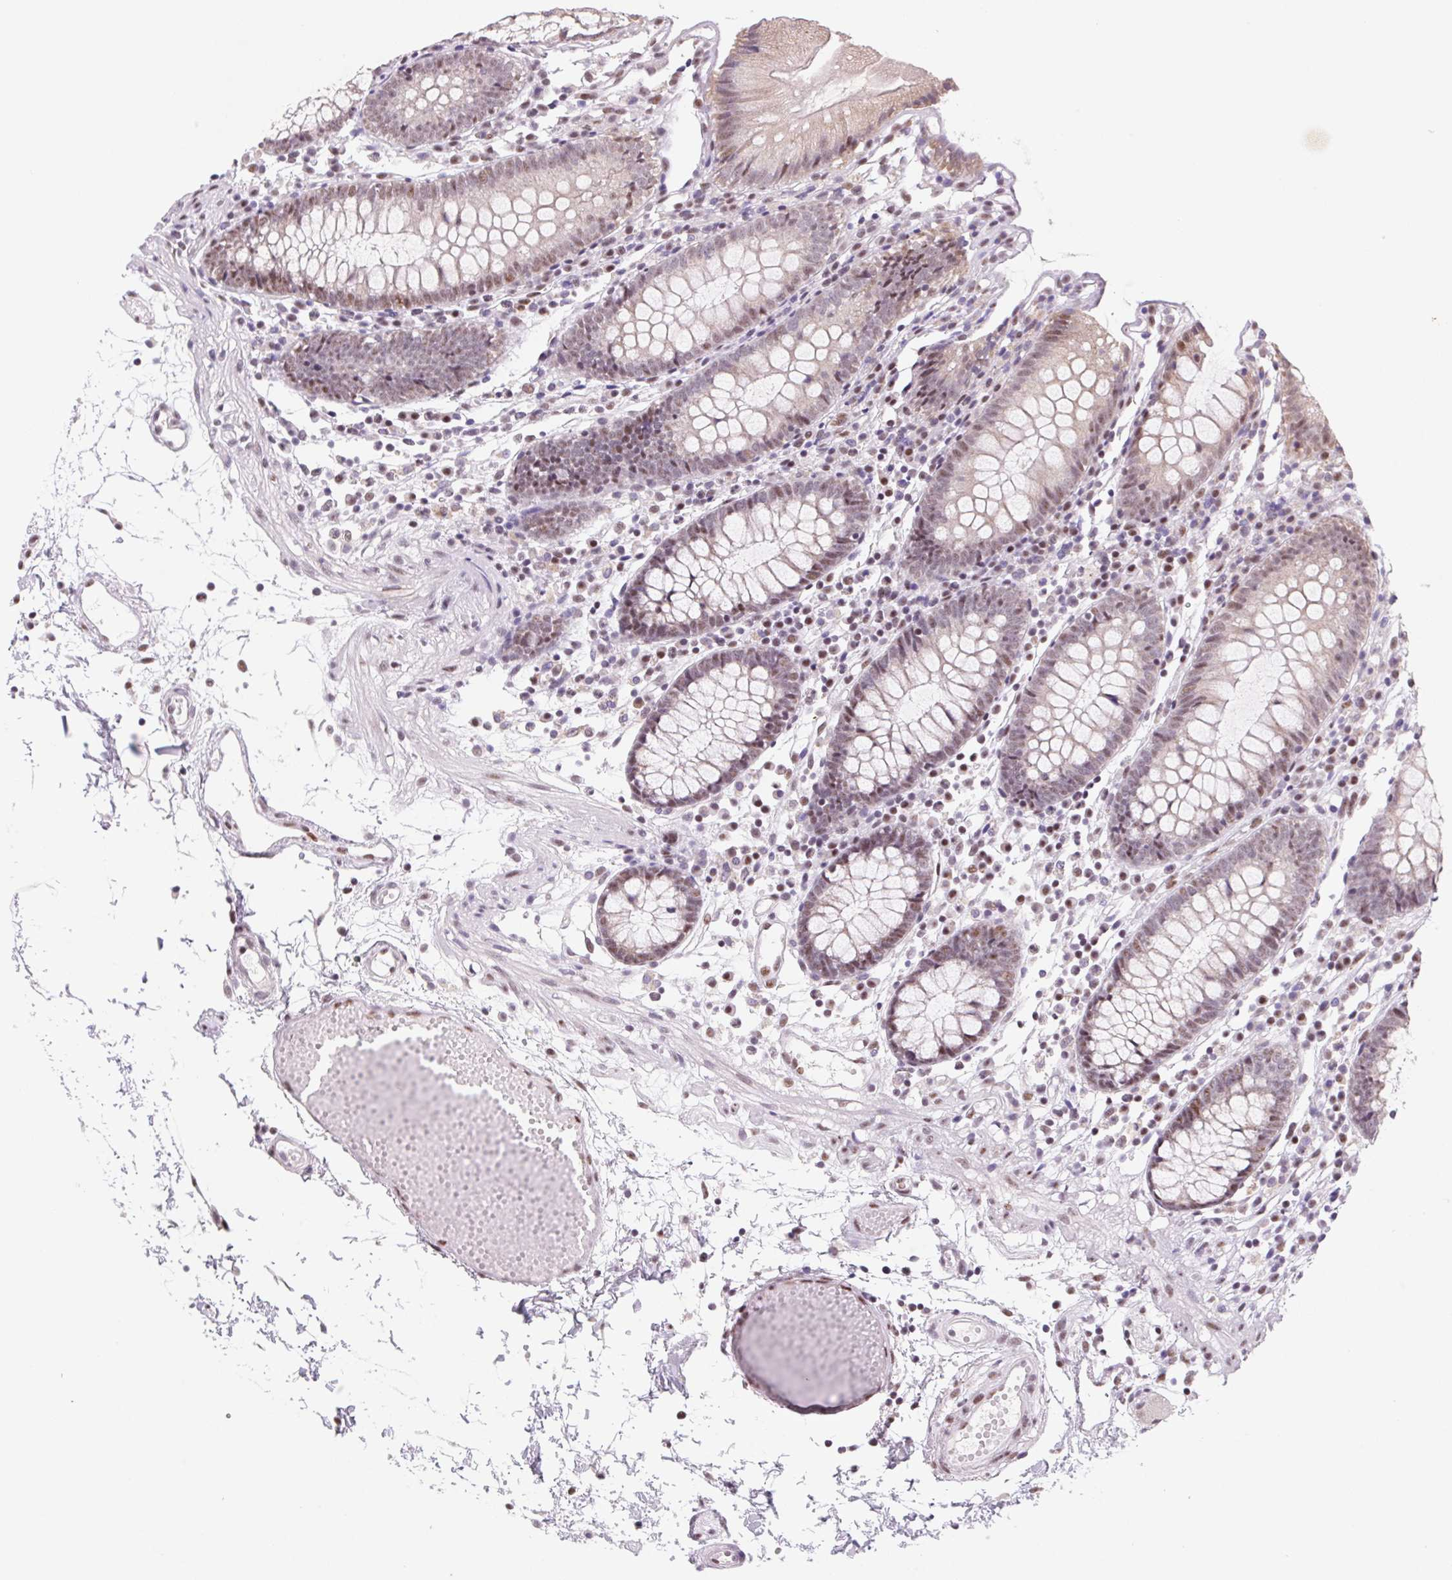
{"staining": {"intensity": "weak", "quantity": "25%-75%", "location": "nuclear"}, "tissue": "colon", "cell_type": "Endothelial cells", "image_type": "normal", "snomed": [{"axis": "morphology", "description": "Normal tissue, NOS"}, {"axis": "morphology", "description": "Adenocarcinoma, NOS"}, {"axis": "topography", "description": "Colon"}], "caption": "The photomicrograph displays a brown stain indicating the presence of a protein in the nuclear of endothelial cells in colon. (DAB IHC with brightfield microscopy, high magnification).", "gene": "DPPA5", "patient": {"sex": "male", "age": 83}}